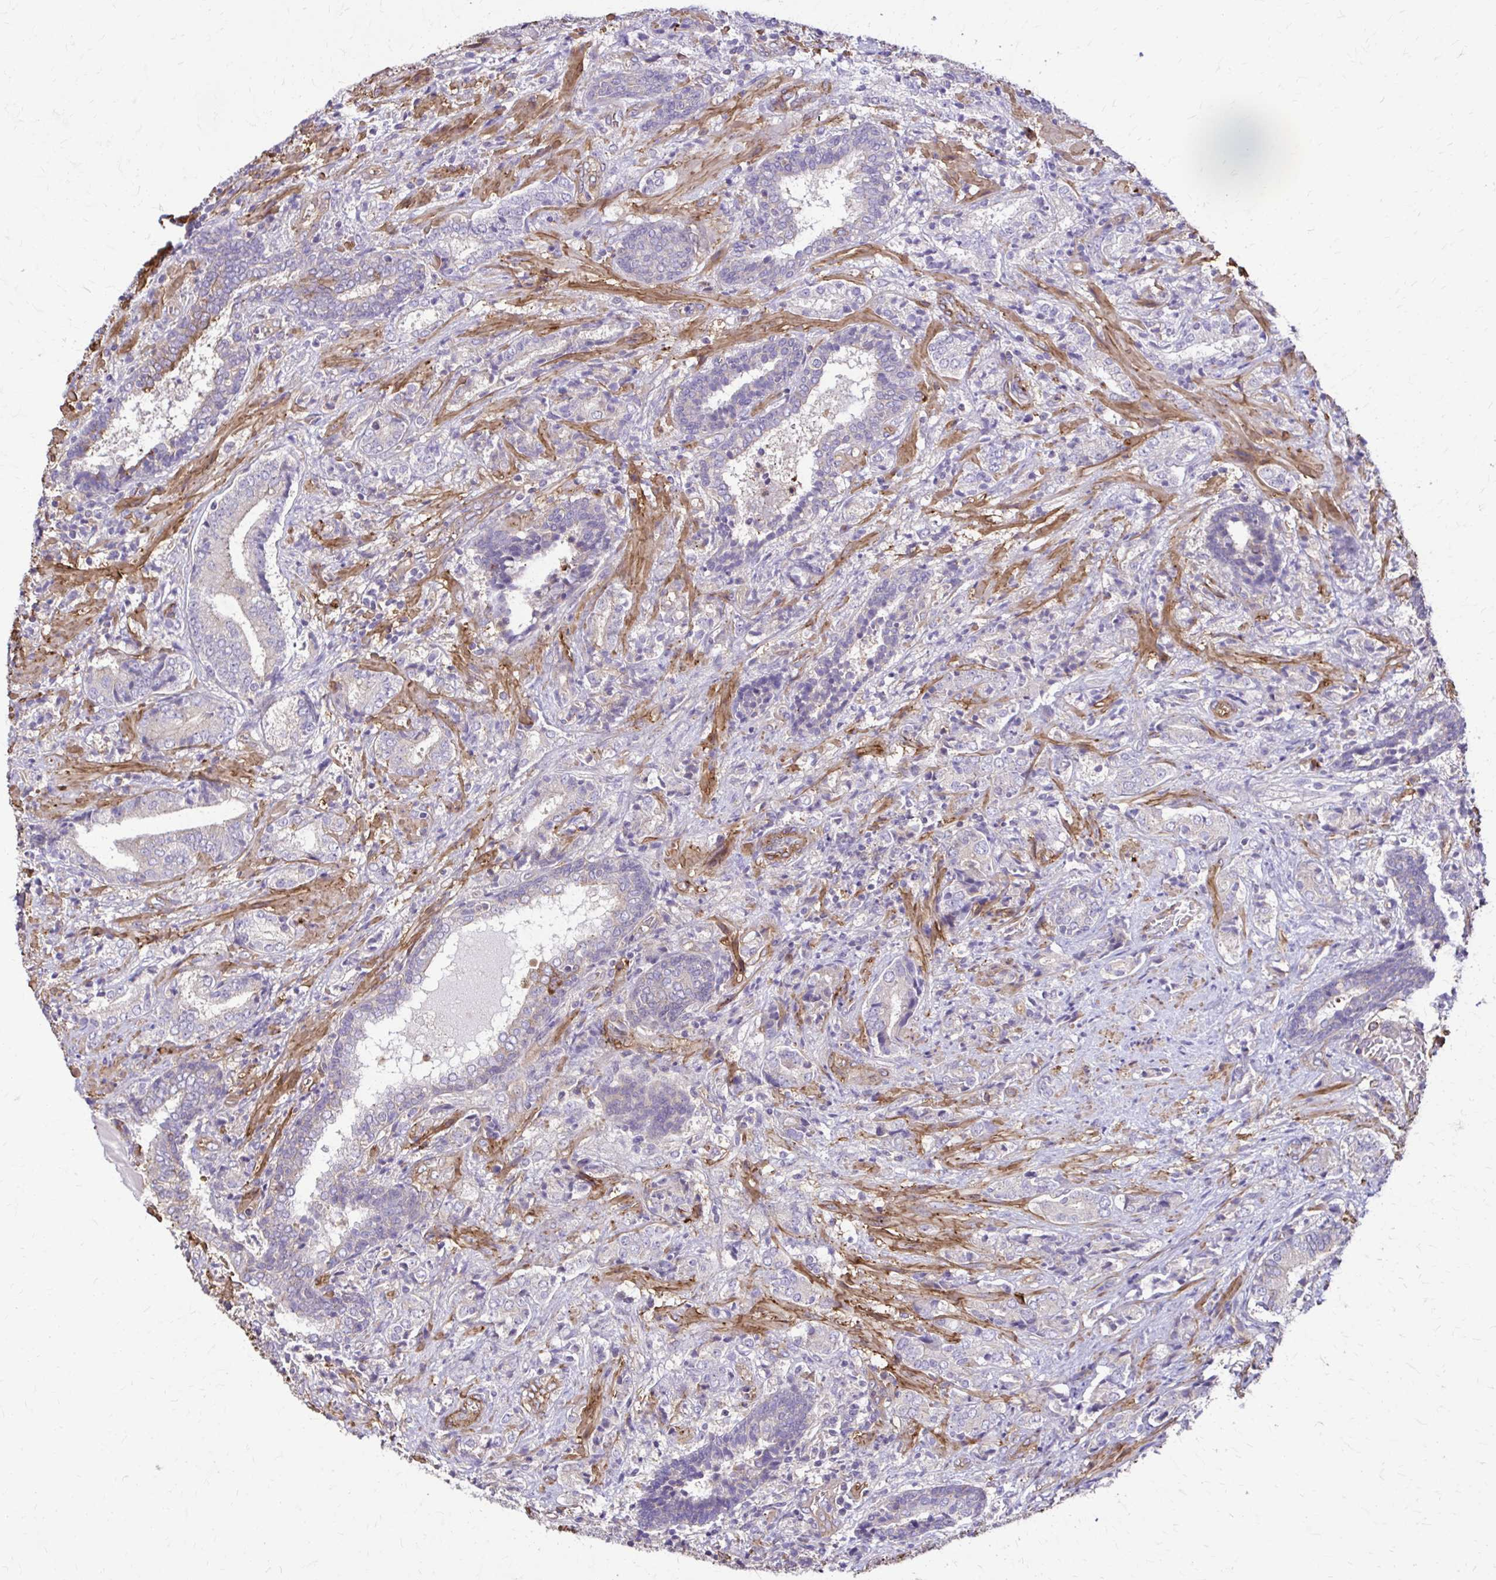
{"staining": {"intensity": "negative", "quantity": "none", "location": "none"}, "tissue": "prostate cancer", "cell_type": "Tumor cells", "image_type": "cancer", "snomed": [{"axis": "morphology", "description": "Adenocarcinoma, High grade"}, {"axis": "topography", "description": "Prostate"}], "caption": "This is an IHC photomicrograph of human prostate cancer. There is no expression in tumor cells.", "gene": "DSP", "patient": {"sex": "male", "age": 62}}